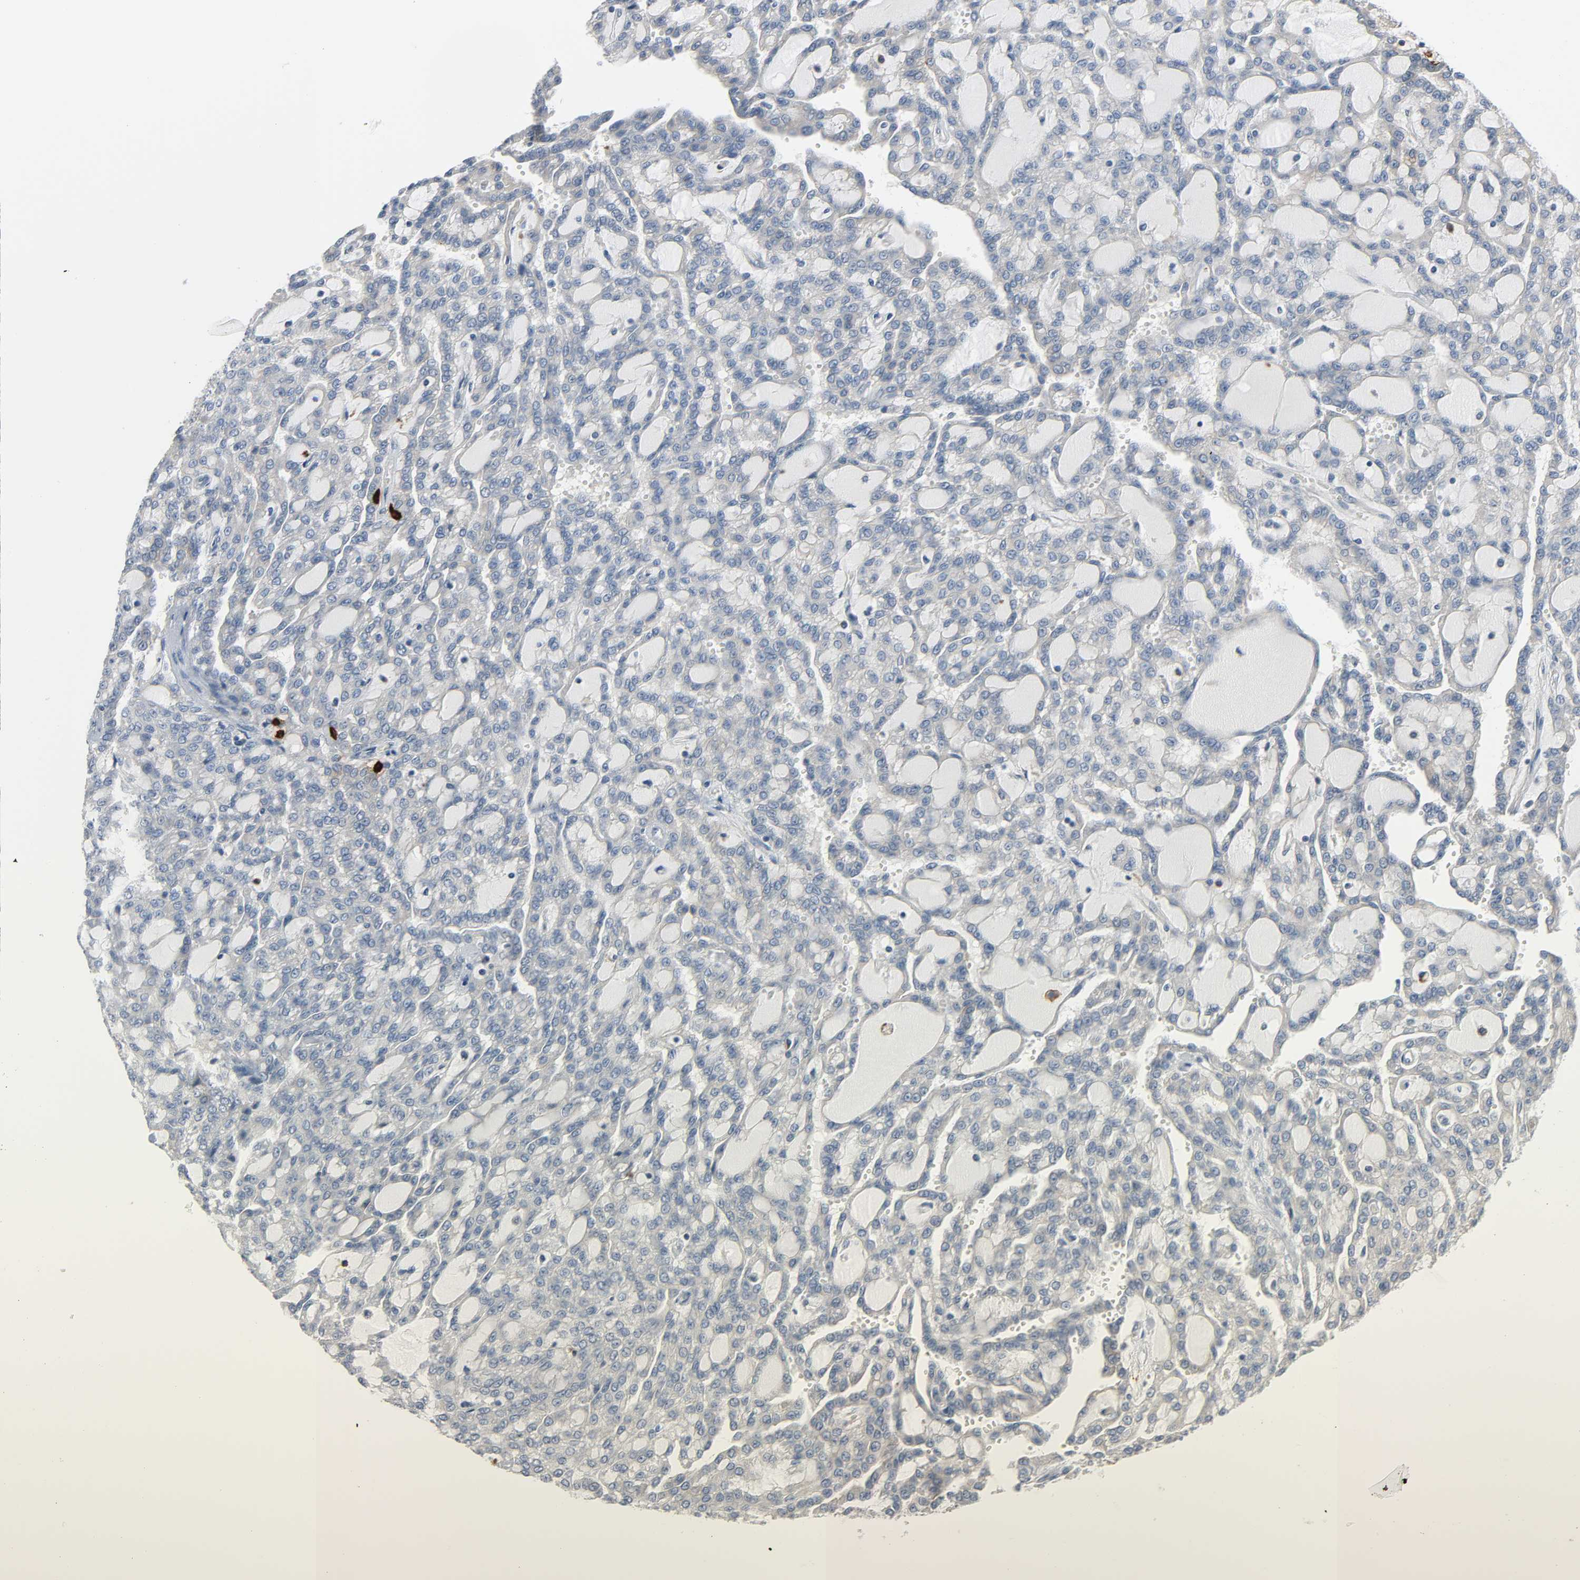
{"staining": {"intensity": "negative", "quantity": "none", "location": "none"}, "tissue": "renal cancer", "cell_type": "Tumor cells", "image_type": "cancer", "snomed": [{"axis": "morphology", "description": "Adenocarcinoma, NOS"}, {"axis": "topography", "description": "Kidney"}], "caption": "DAB immunohistochemical staining of adenocarcinoma (renal) demonstrates no significant staining in tumor cells.", "gene": "LIMCH1", "patient": {"sex": "male", "age": 63}}